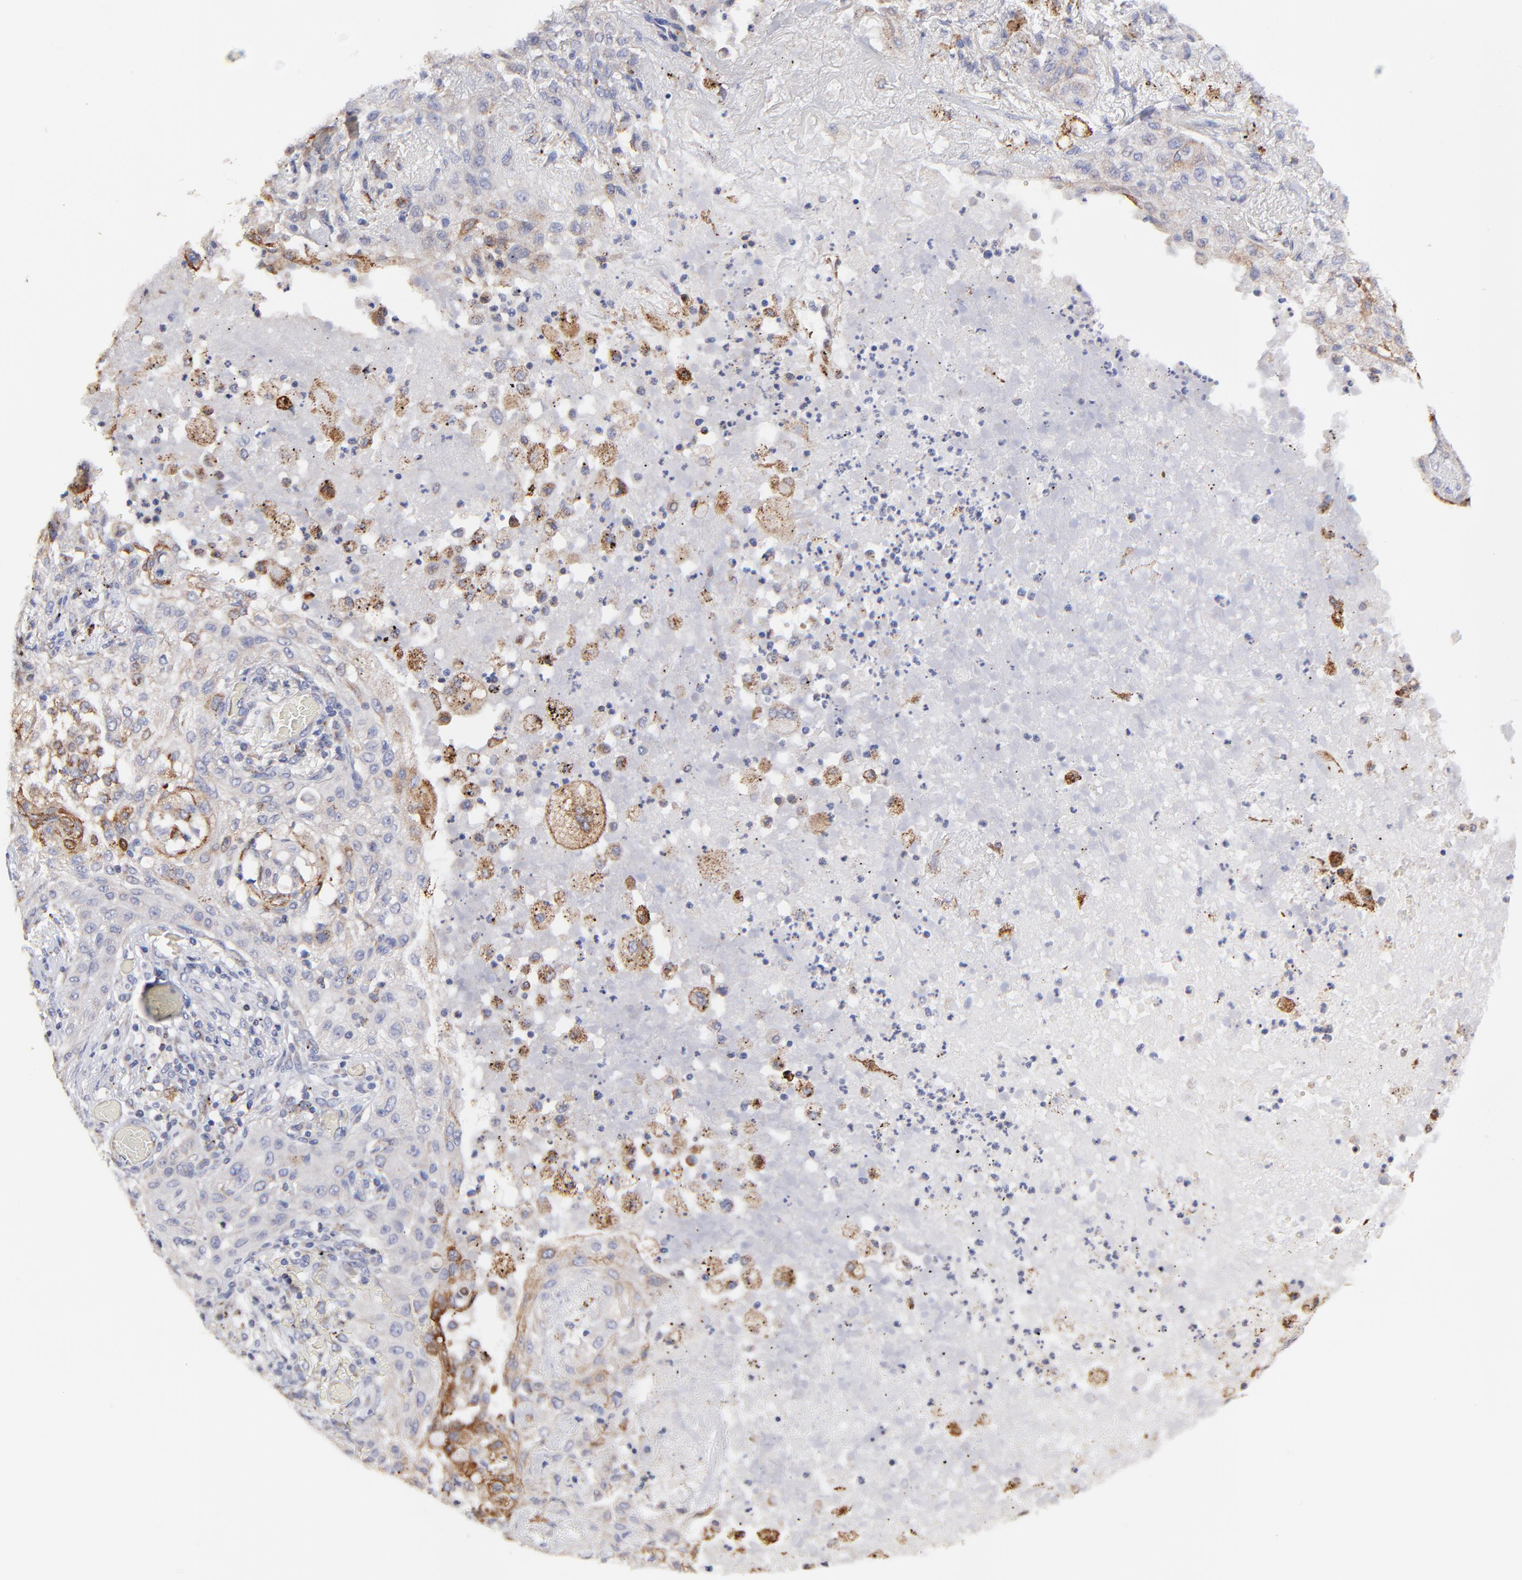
{"staining": {"intensity": "moderate", "quantity": "<25%", "location": "cytoplasmic/membranous"}, "tissue": "lung cancer", "cell_type": "Tumor cells", "image_type": "cancer", "snomed": [{"axis": "morphology", "description": "Squamous cell carcinoma, NOS"}, {"axis": "topography", "description": "Lung"}], "caption": "High-power microscopy captured an IHC histopathology image of lung cancer (squamous cell carcinoma), revealing moderate cytoplasmic/membranous expression in approximately <25% of tumor cells.", "gene": "GCSAM", "patient": {"sex": "female", "age": 47}}